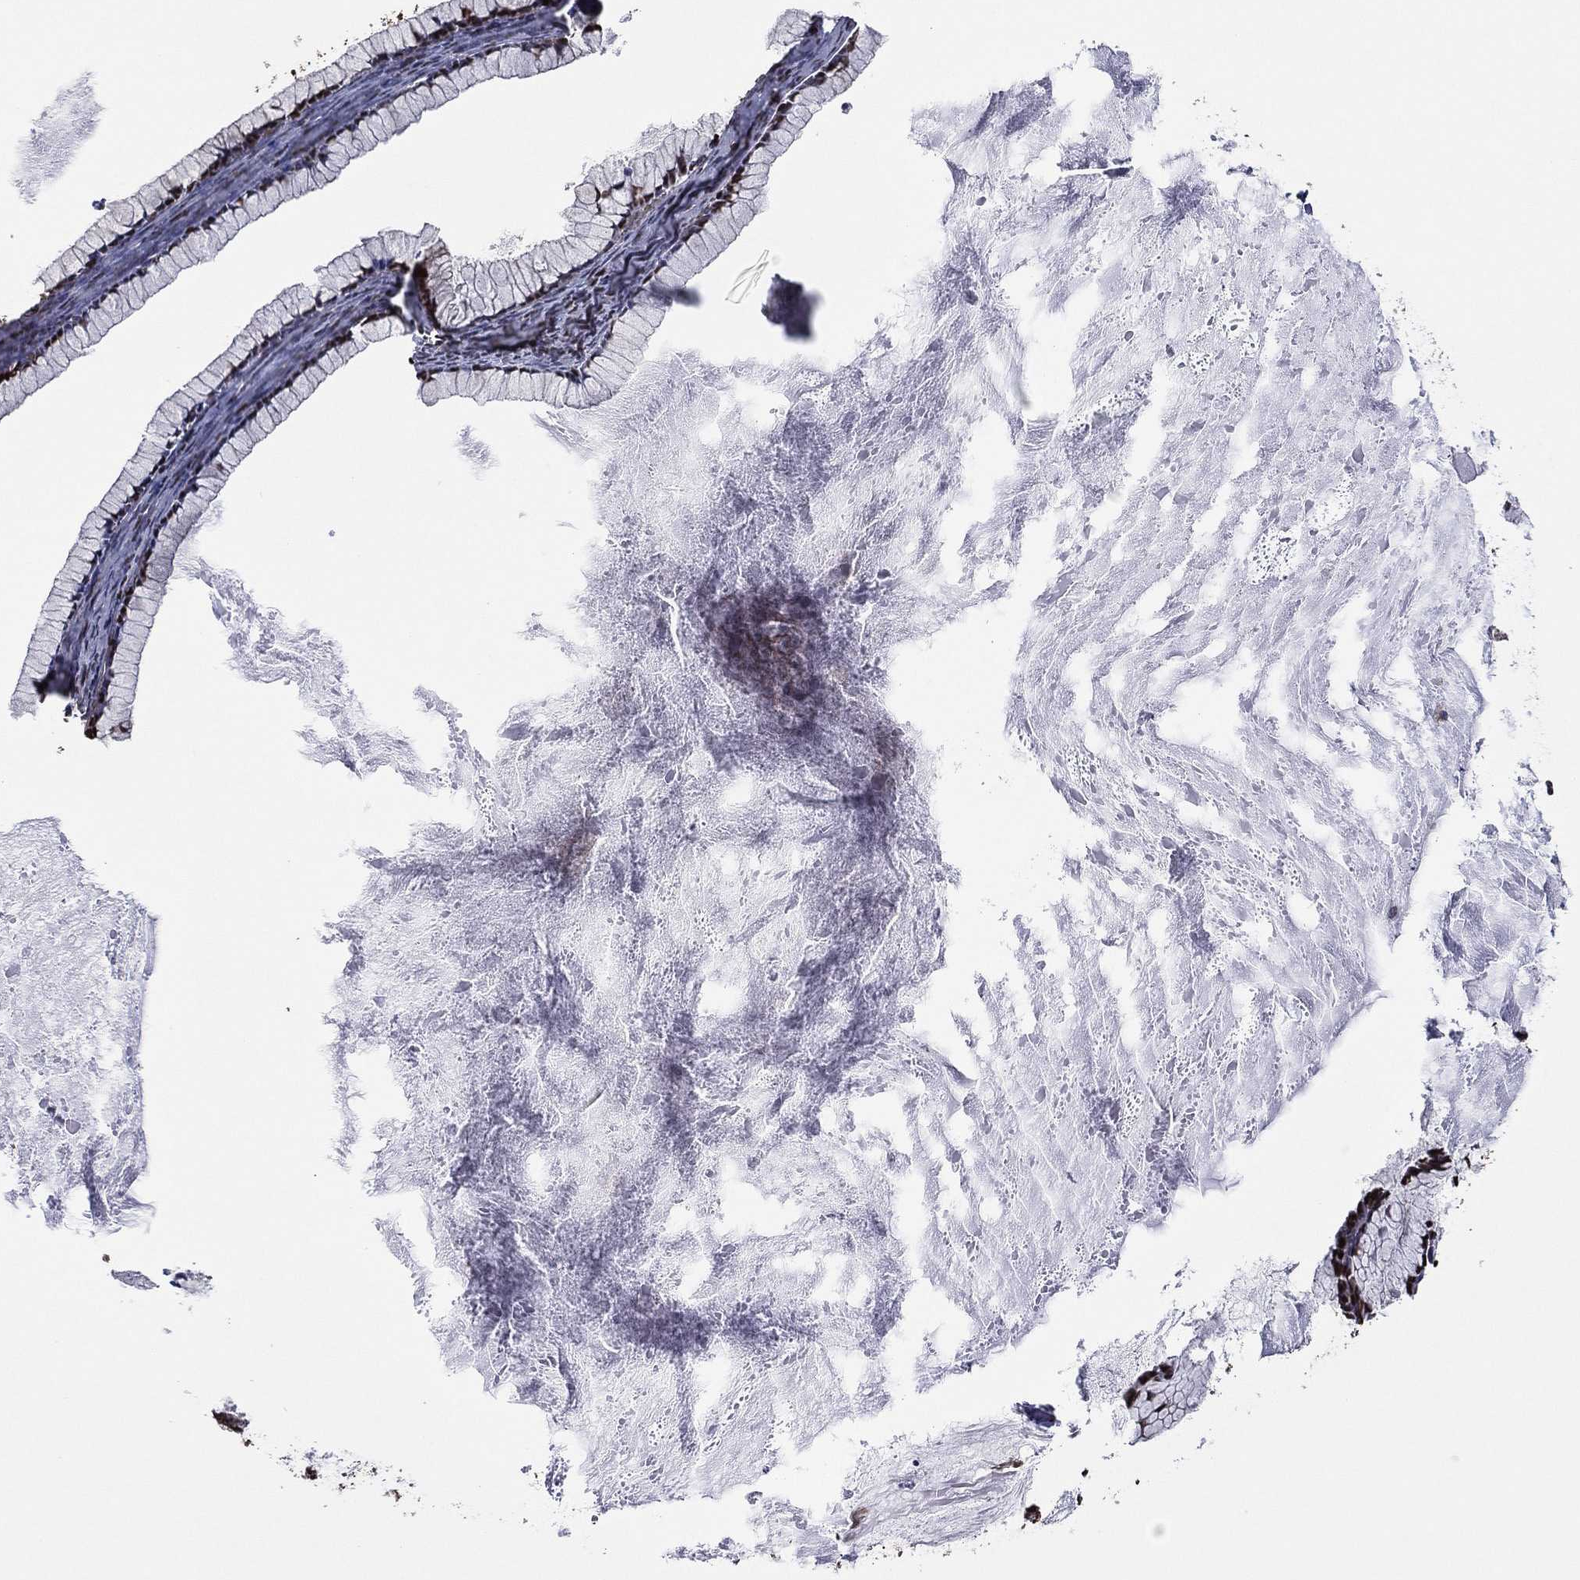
{"staining": {"intensity": "strong", "quantity": ">75%", "location": "nuclear"}, "tissue": "ovarian cancer", "cell_type": "Tumor cells", "image_type": "cancer", "snomed": [{"axis": "morphology", "description": "Cystadenocarcinoma, mucinous, NOS"}, {"axis": "topography", "description": "Ovary"}], "caption": "This photomicrograph displays IHC staining of ovarian mucinous cystadenocarcinoma, with high strong nuclear positivity in about >75% of tumor cells.", "gene": "GAPDH", "patient": {"sex": "female", "age": 41}}